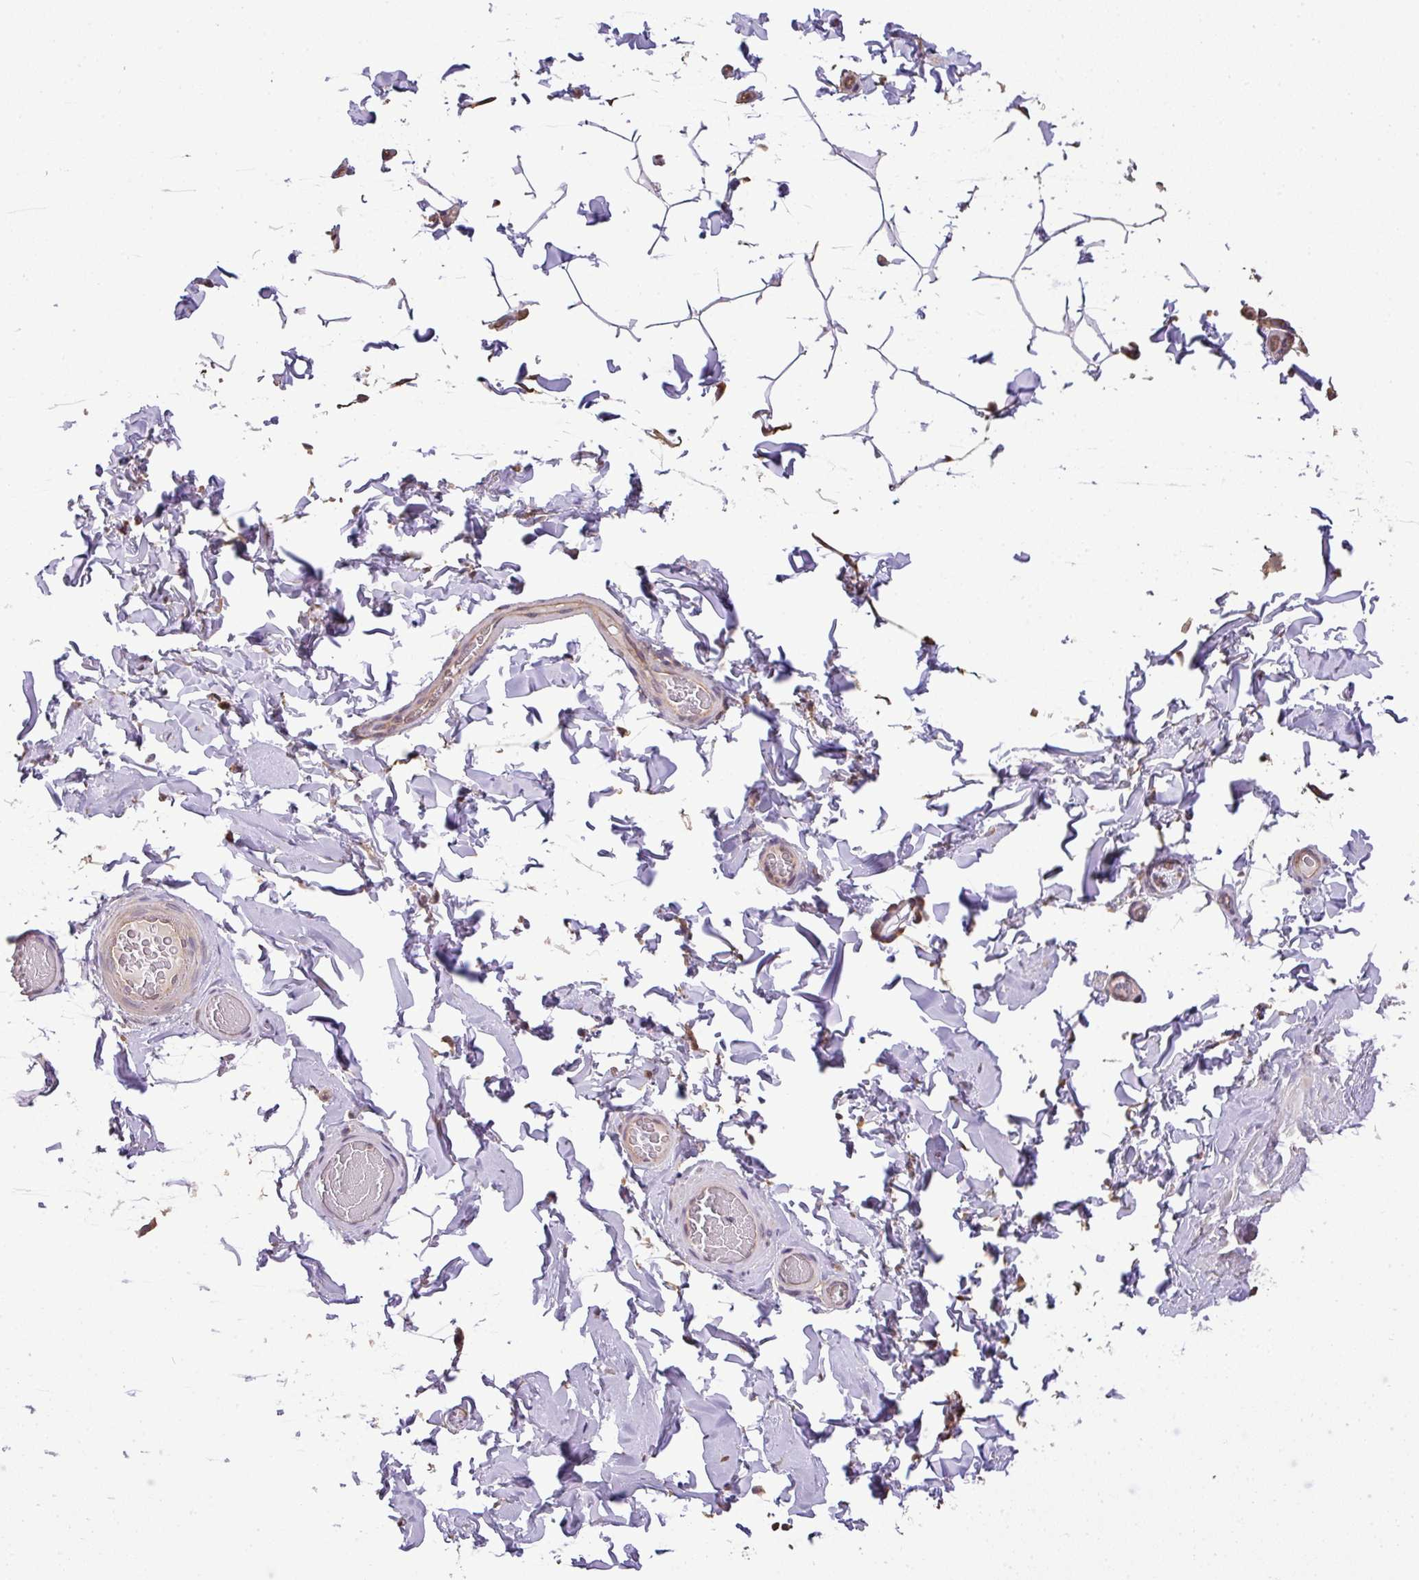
{"staining": {"intensity": "moderate", "quantity": "<25%", "location": "cytoplasmic/membranous"}, "tissue": "adipose tissue", "cell_type": "Adipocytes", "image_type": "normal", "snomed": [{"axis": "morphology", "description": "Normal tissue, NOS"}, {"axis": "topography", "description": "Soft tissue"}, {"axis": "topography", "description": "Adipose tissue"}, {"axis": "topography", "description": "Vascular tissue"}, {"axis": "topography", "description": "Peripheral nerve tissue"}], "caption": "Immunohistochemical staining of benign adipose tissue shows moderate cytoplasmic/membranous protein staining in about <25% of adipocytes. (Stains: DAB in brown, nuclei in blue, Microscopy: brightfield microscopy at high magnification).", "gene": "VENTX", "patient": {"sex": "male", "age": 46}}